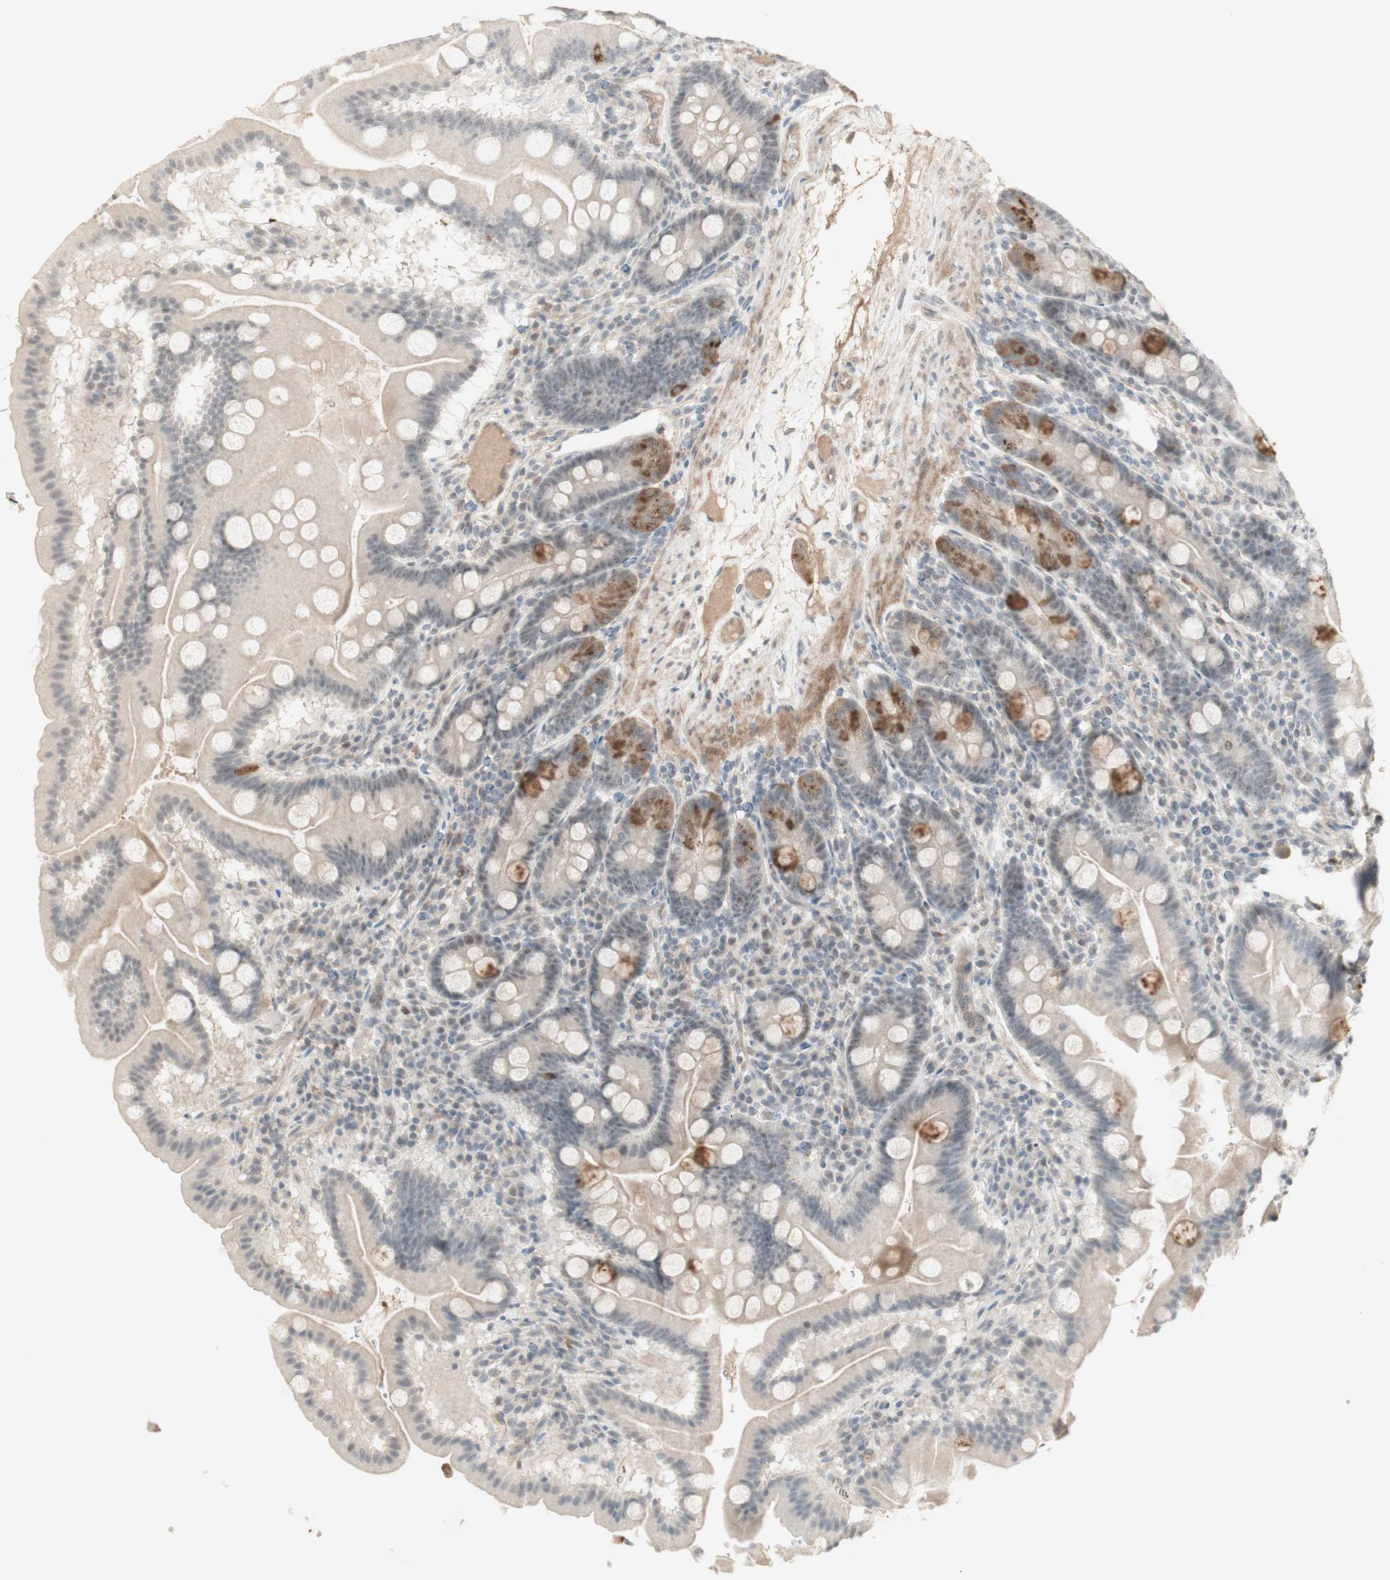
{"staining": {"intensity": "strong", "quantity": "<25%", "location": "cytoplasmic/membranous"}, "tissue": "duodenum", "cell_type": "Glandular cells", "image_type": "normal", "snomed": [{"axis": "morphology", "description": "Normal tissue, NOS"}, {"axis": "topography", "description": "Duodenum"}], "caption": "Immunohistochemistry (IHC) staining of normal duodenum, which shows medium levels of strong cytoplasmic/membranous staining in about <25% of glandular cells indicating strong cytoplasmic/membranous protein staining. The staining was performed using DAB (3,3'-diaminobenzidine) (brown) for protein detection and nuclei were counterstained in hematoxylin (blue).", "gene": "PLCD4", "patient": {"sex": "male", "age": 50}}